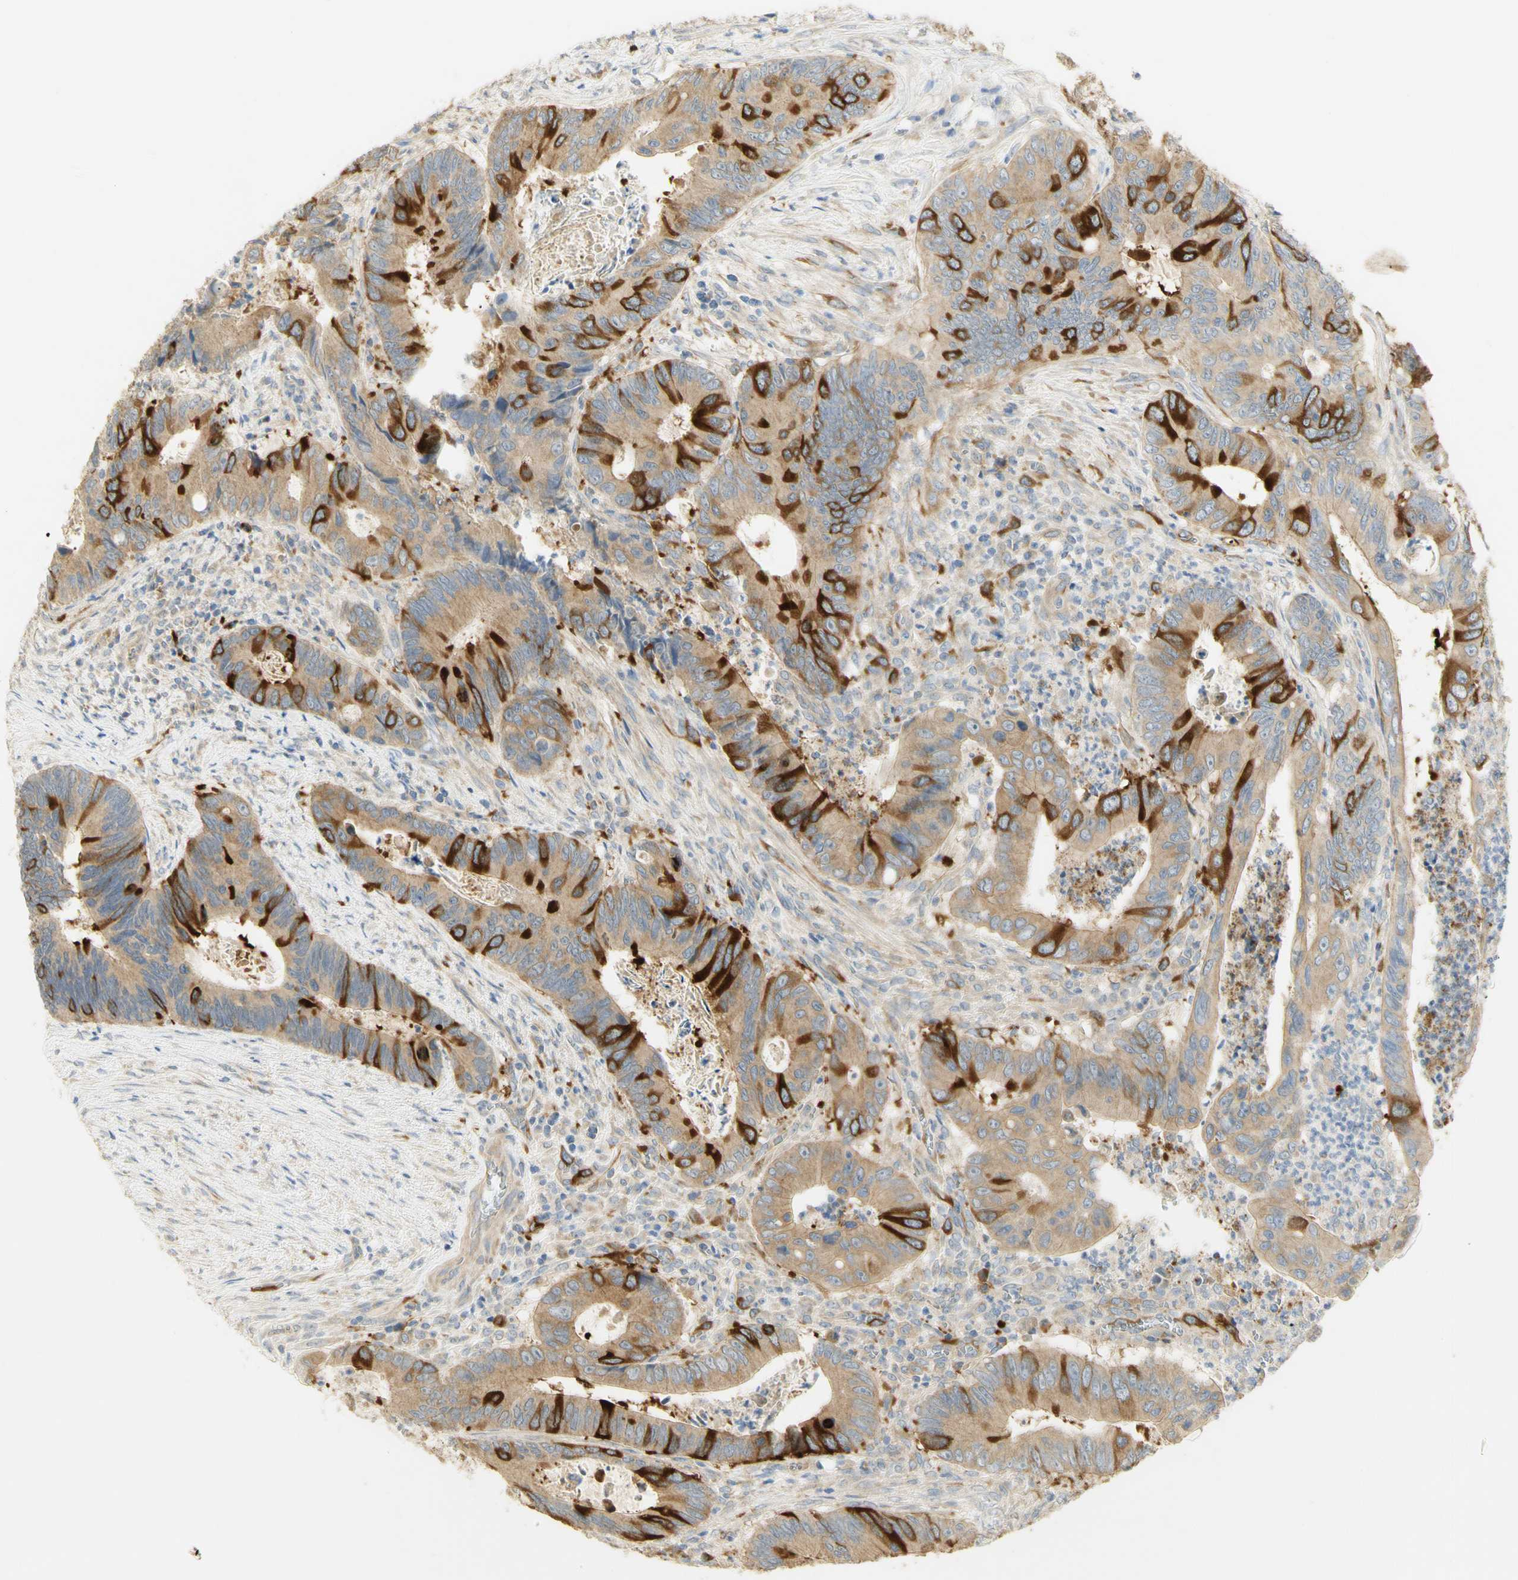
{"staining": {"intensity": "strong", "quantity": "25%-75%", "location": "cytoplasmic/membranous"}, "tissue": "colorectal cancer", "cell_type": "Tumor cells", "image_type": "cancer", "snomed": [{"axis": "morphology", "description": "Inflammation, NOS"}, {"axis": "morphology", "description": "Adenocarcinoma, NOS"}, {"axis": "topography", "description": "Colon"}], "caption": "IHC photomicrograph of neoplastic tissue: colorectal cancer (adenocarcinoma) stained using IHC exhibits high levels of strong protein expression localized specifically in the cytoplasmic/membranous of tumor cells, appearing as a cytoplasmic/membranous brown color.", "gene": "KIF11", "patient": {"sex": "male", "age": 72}}